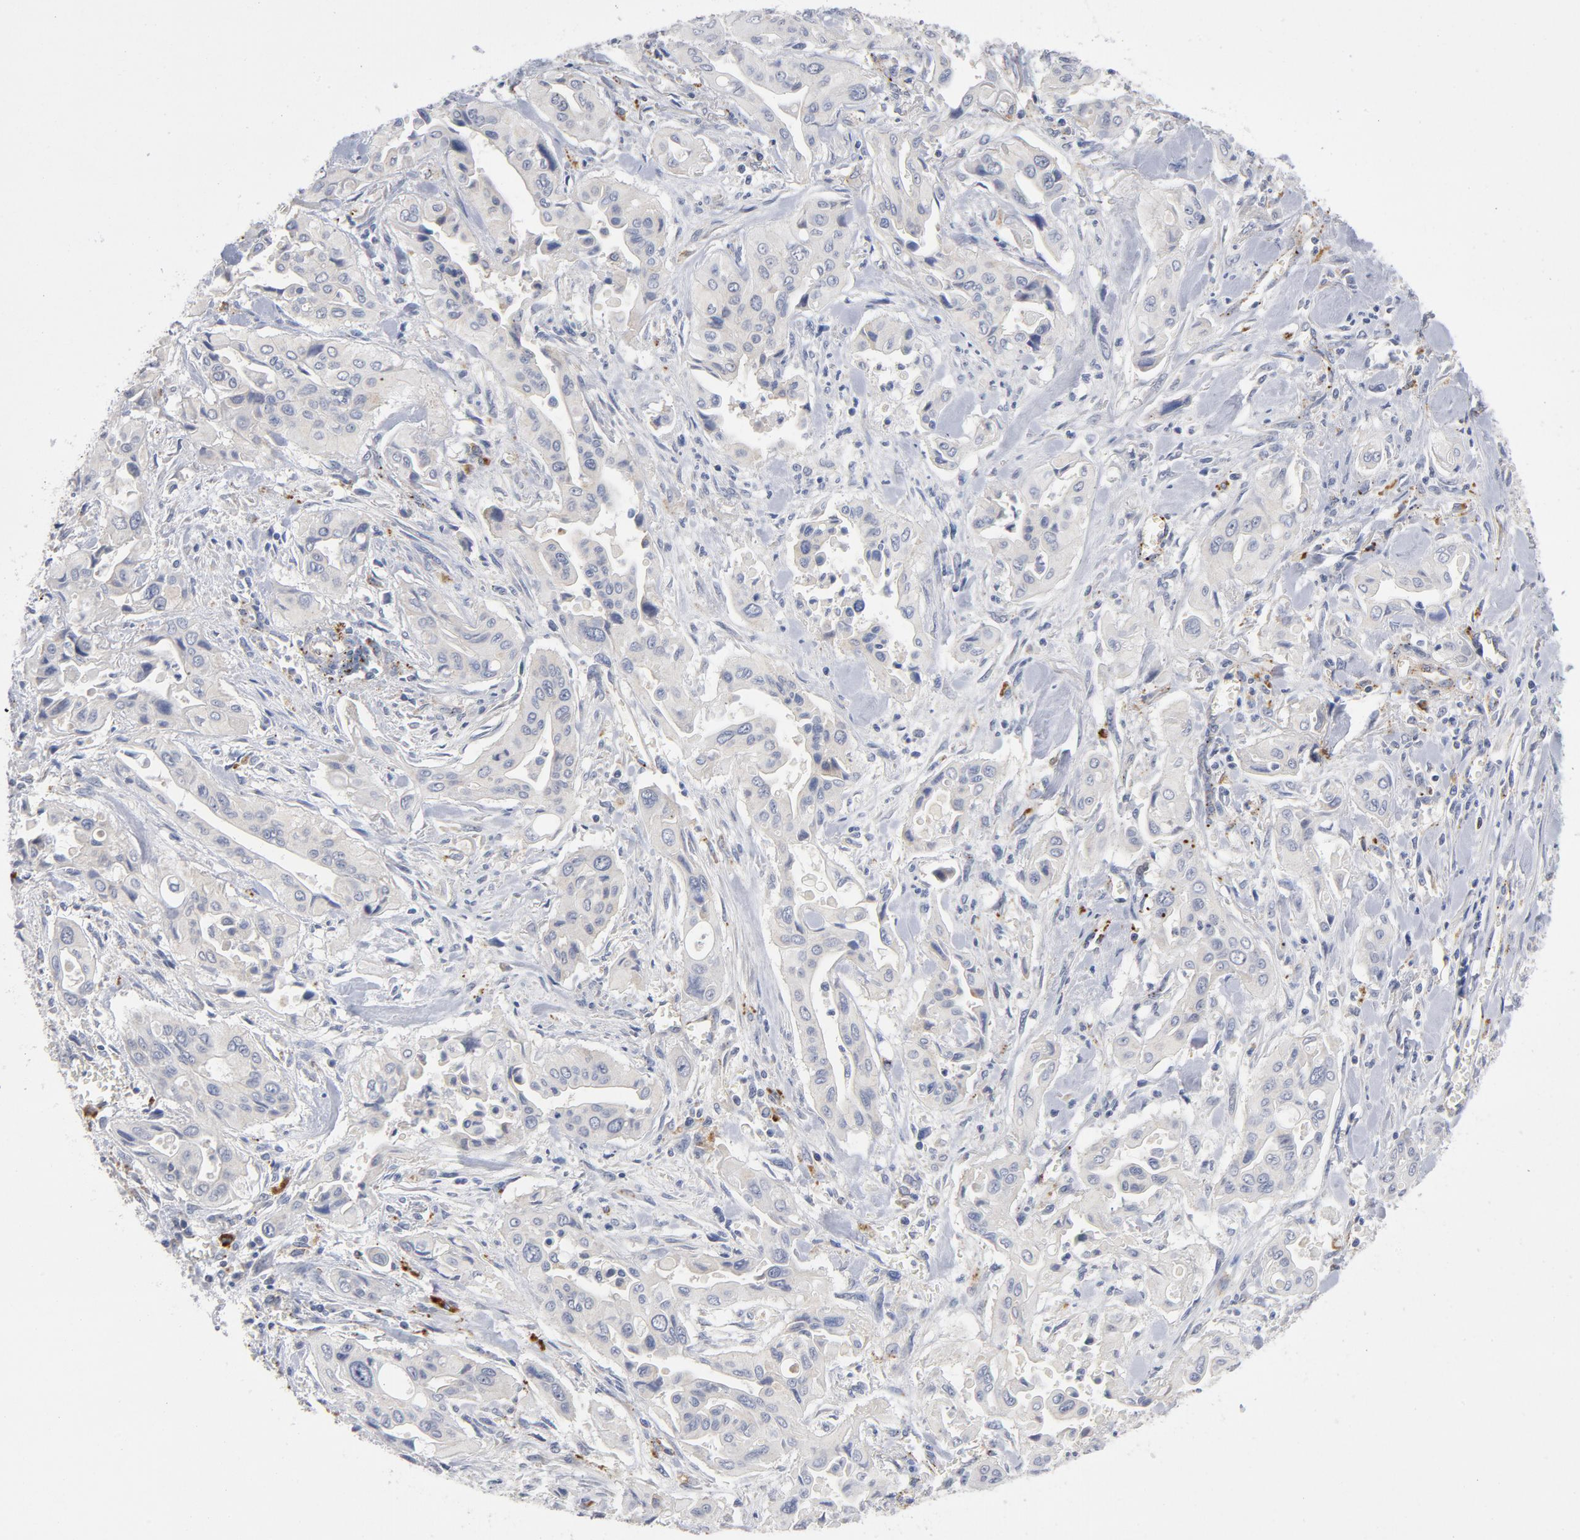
{"staining": {"intensity": "negative", "quantity": "none", "location": "none"}, "tissue": "pancreatic cancer", "cell_type": "Tumor cells", "image_type": "cancer", "snomed": [{"axis": "morphology", "description": "Adenocarcinoma, NOS"}, {"axis": "topography", "description": "Pancreas"}], "caption": "Protein analysis of pancreatic cancer (adenocarcinoma) demonstrates no significant staining in tumor cells. (Brightfield microscopy of DAB IHC at high magnification).", "gene": "AKT2", "patient": {"sex": "male", "age": 77}}